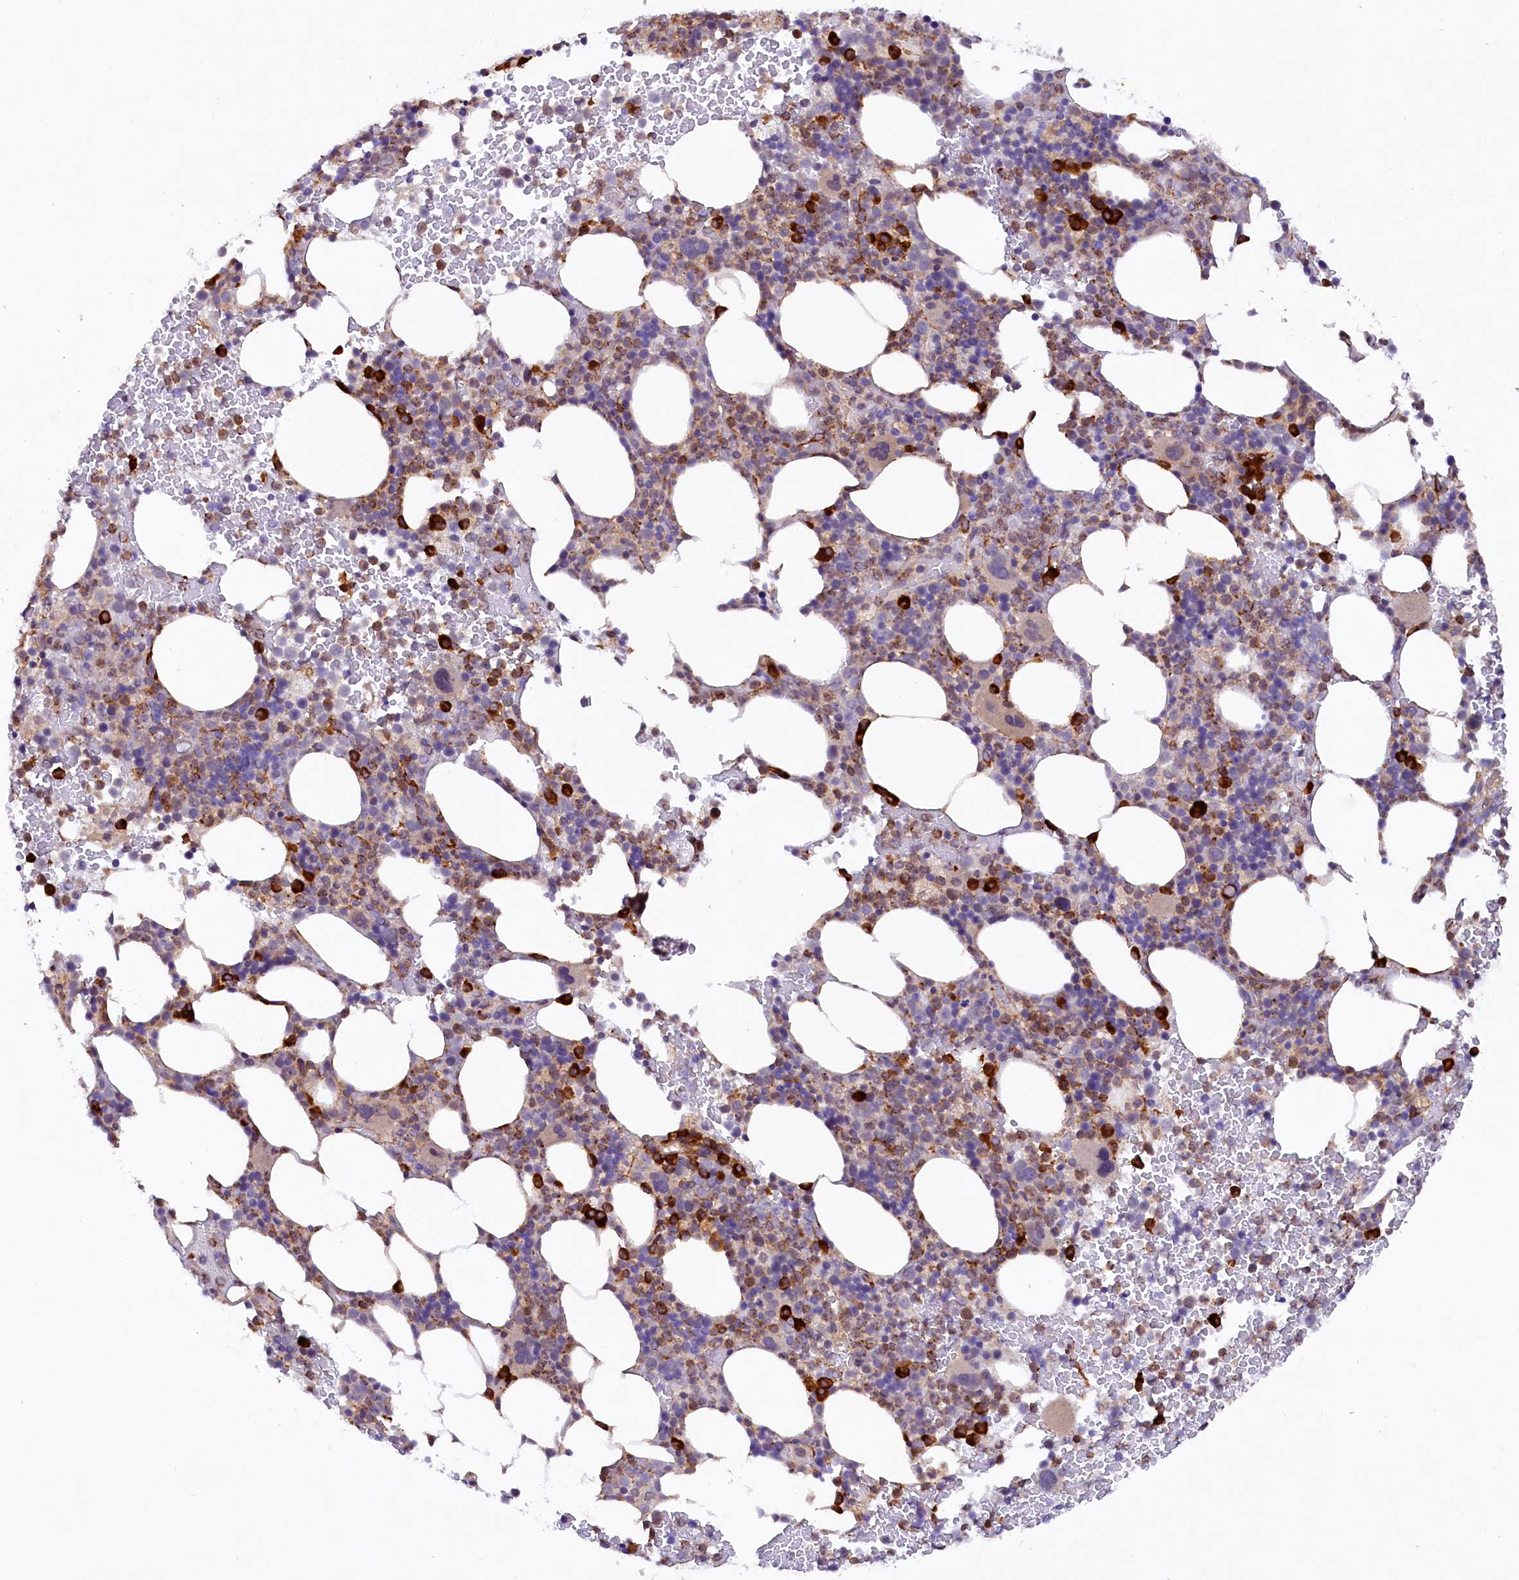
{"staining": {"intensity": "strong", "quantity": "25%-75%", "location": "cytoplasmic/membranous"}, "tissue": "bone marrow", "cell_type": "Hematopoietic cells", "image_type": "normal", "snomed": [{"axis": "morphology", "description": "Normal tissue, NOS"}, {"axis": "topography", "description": "Bone marrow"}], "caption": "Hematopoietic cells display strong cytoplasmic/membranous expression in approximately 25%-75% of cells in benign bone marrow.", "gene": "SSC5D", "patient": {"sex": "female", "age": 82}}